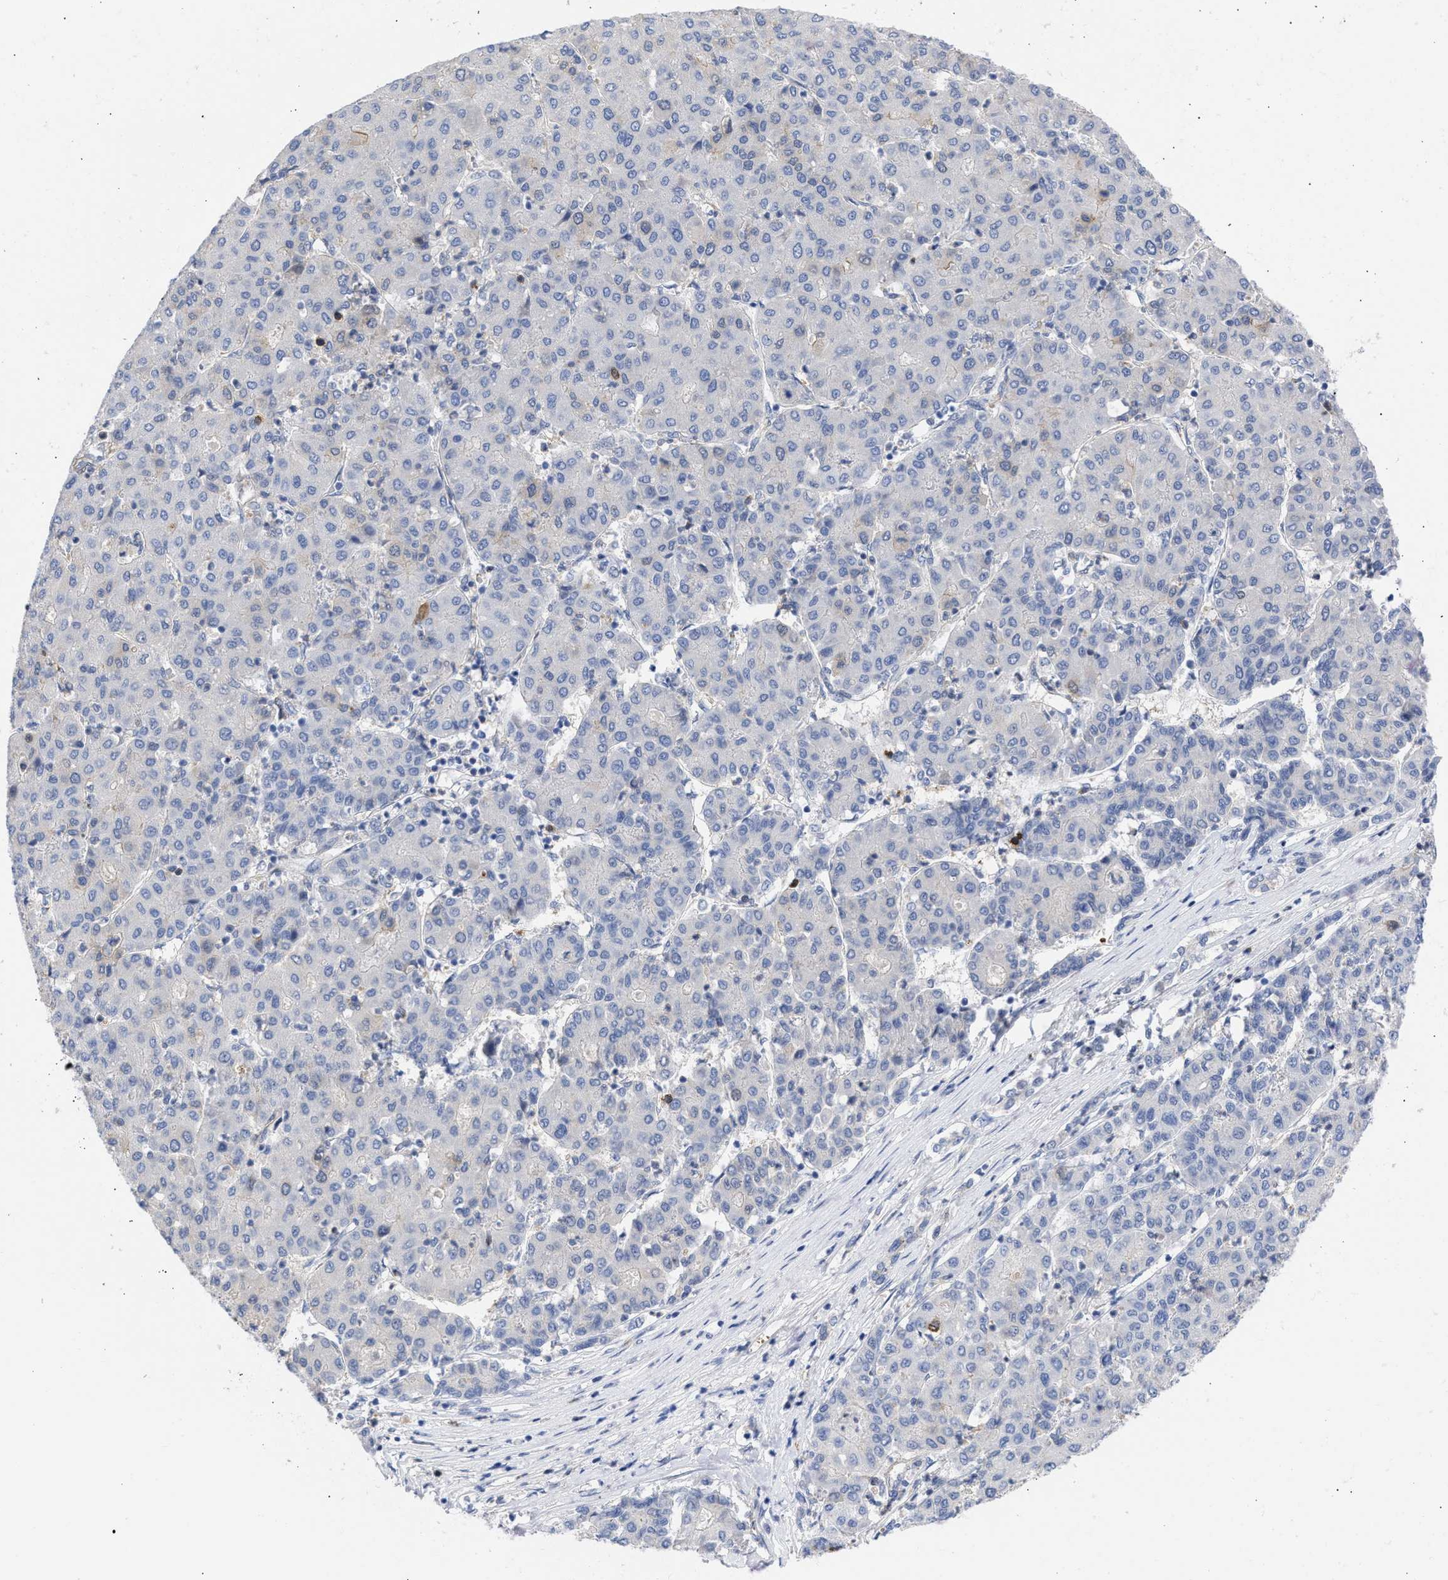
{"staining": {"intensity": "negative", "quantity": "none", "location": "none"}, "tissue": "liver cancer", "cell_type": "Tumor cells", "image_type": "cancer", "snomed": [{"axis": "morphology", "description": "Carcinoma, Hepatocellular, NOS"}, {"axis": "topography", "description": "Liver"}], "caption": "A micrograph of human hepatocellular carcinoma (liver) is negative for staining in tumor cells.", "gene": "THRA", "patient": {"sex": "male", "age": 65}}